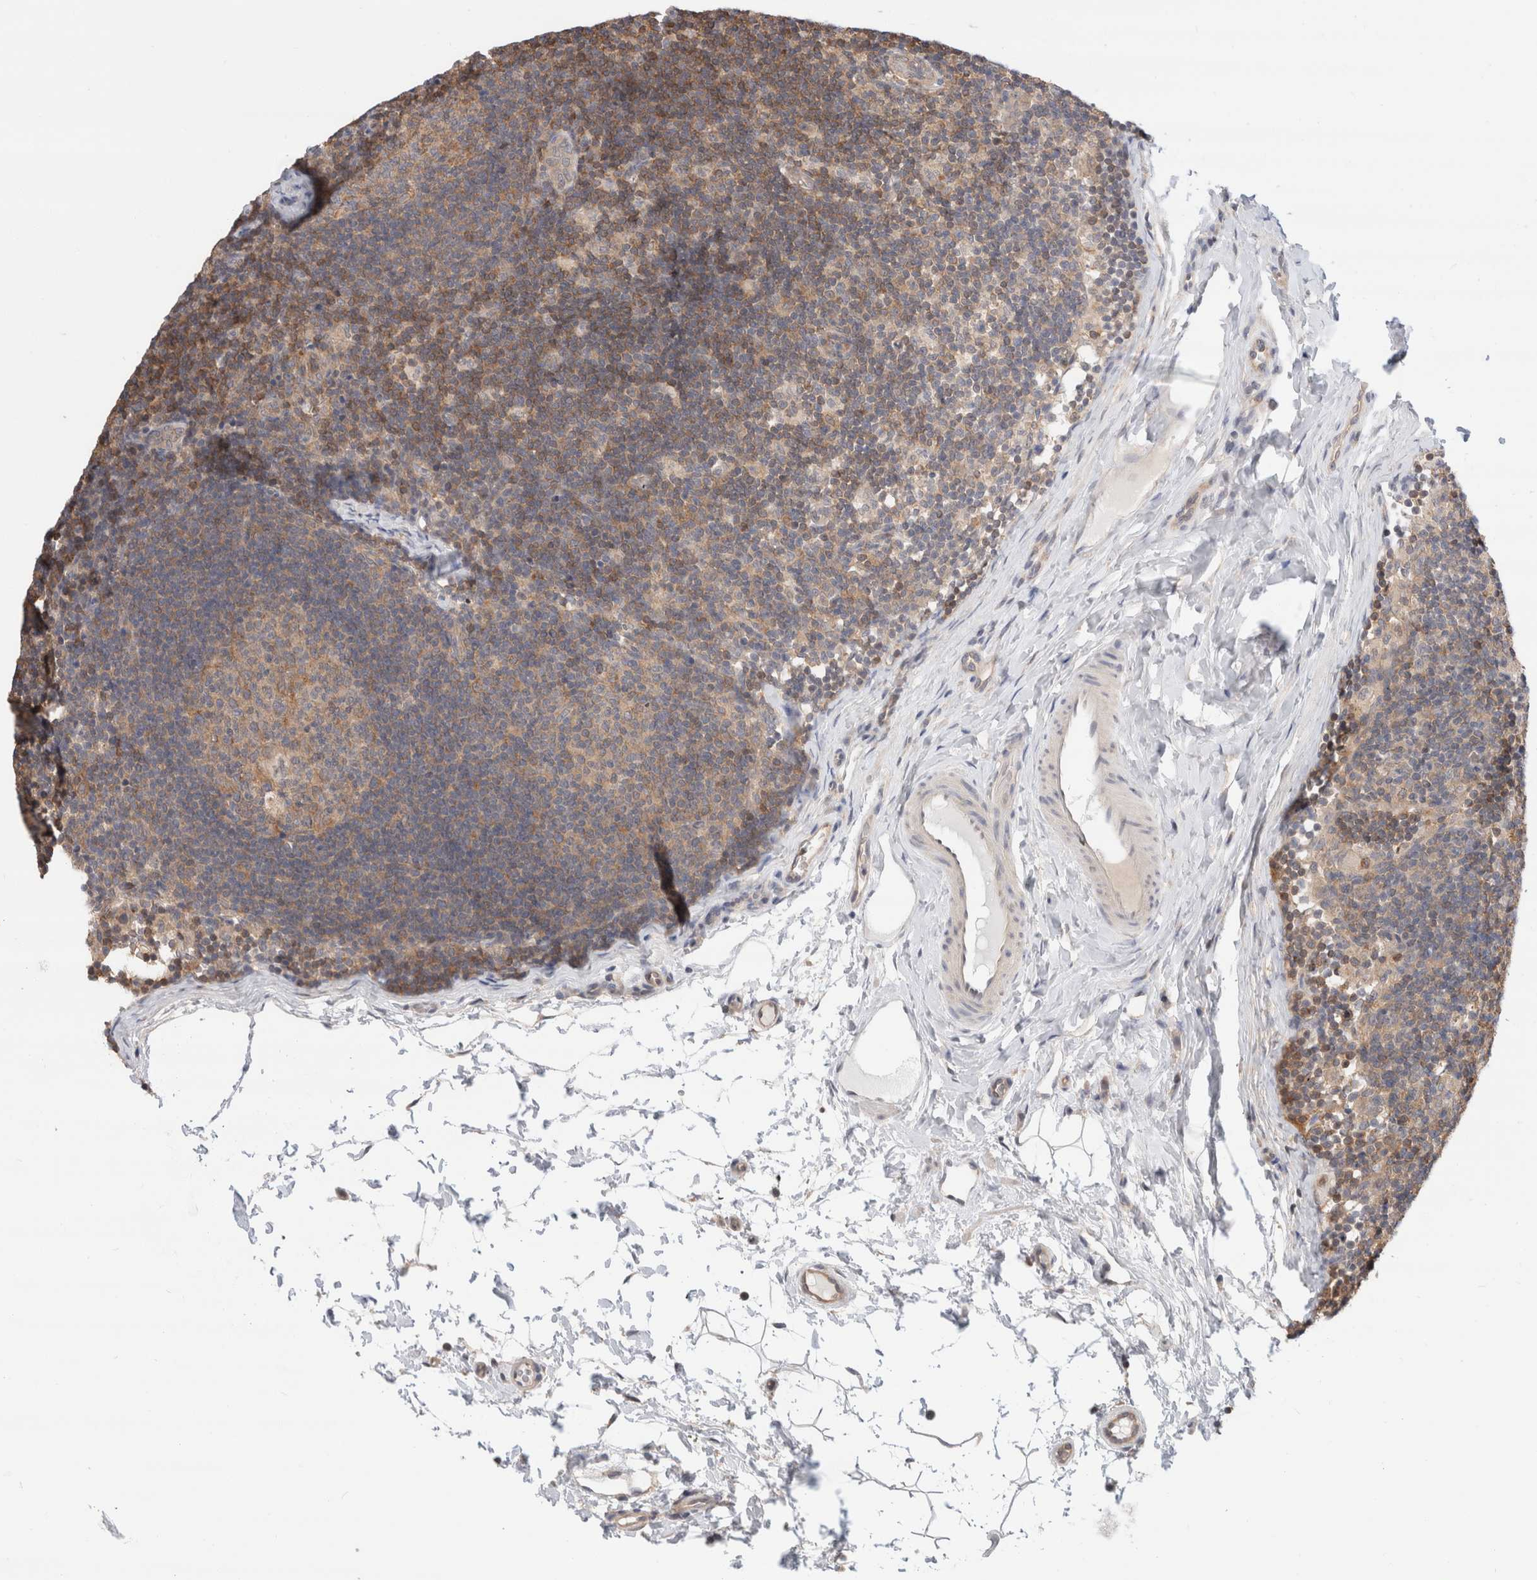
{"staining": {"intensity": "moderate", "quantity": "<25%", "location": "cytoplasmic/membranous"}, "tissue": "lymph node", "cell_type": "Germinal center cells", "image_type": "normal", "snomed": [{"axis": "morphology", "description": "Normal tissue, NOS"}, {"axis": "topography", "description": "Lymph node"}], "caption": "Immunohistochemistry (IHC) (DAB (3,3'-diaminobenzidine)) staining of normal lymph node displays moderate cytoplasmic/membranous protein staining in about <25% of germinal center cells. (DAB (3,3'-diaminobenzidine) = brown stain, brightfield microscopy at high magnification).", "gene": "C17orf97", "patient": {"sex": "female", "age": 22}}